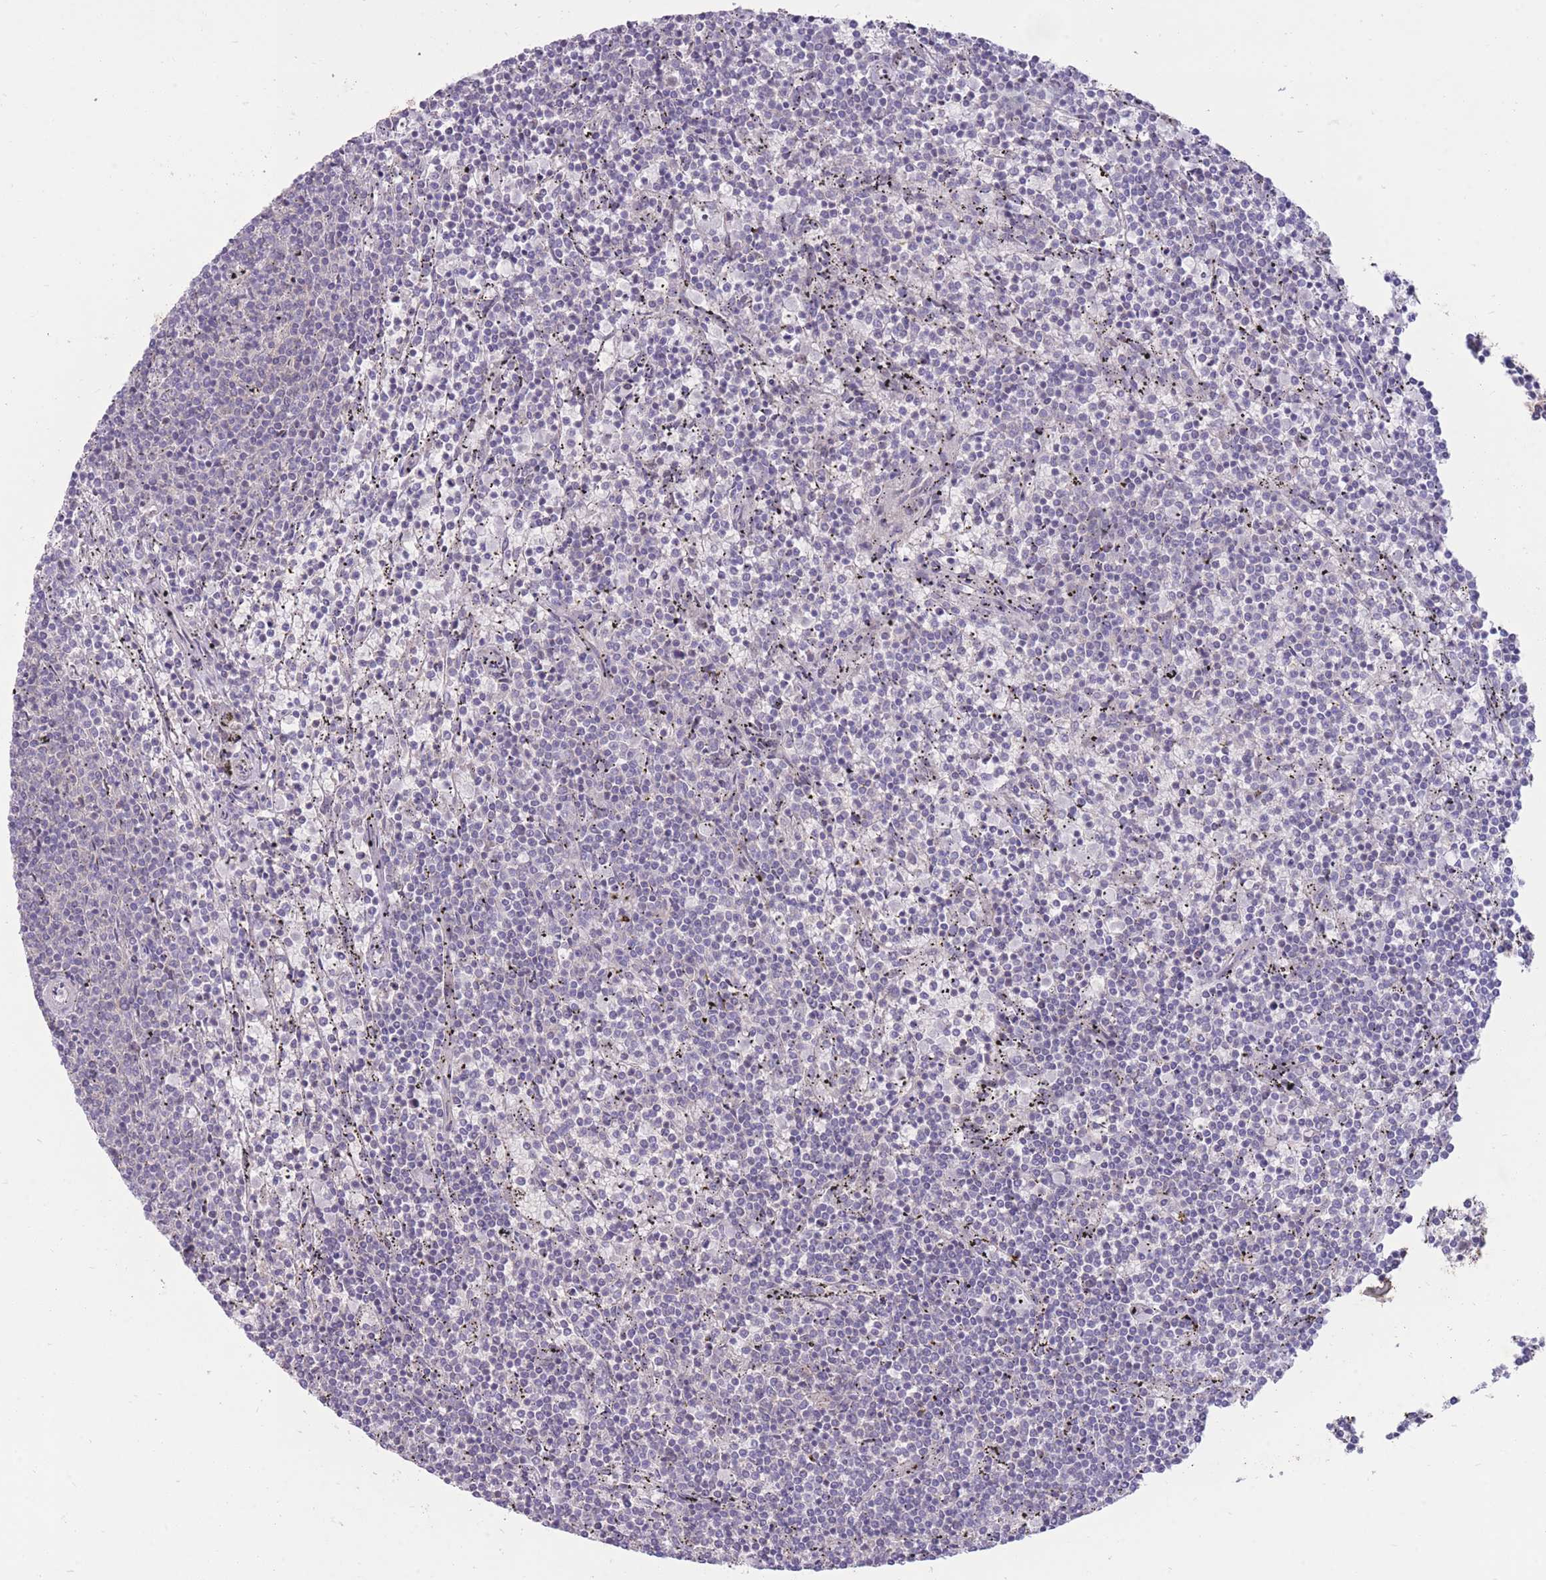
{"staining": {"intensity": "negative", "quantity": "none", "location": "none"}, "tissue": "lymphoma", "cell_type": "Tumor cells", "image_type": "cancer", "snomed": [{"axis": "morphology", "description": "Malignant lymphoma, non-Hodgkin's type, Low grade"}, {"axis": "topography", "description": "Spleen"}], "caption": "Immunohistochemistry (IHC) micrograph of neoplastic tissue: lymphoma stained with DAB exhibits no significant protein staining in tumor cells.", "gene": "RIC8A", "patient": {"sex": "female", "age": 50}}